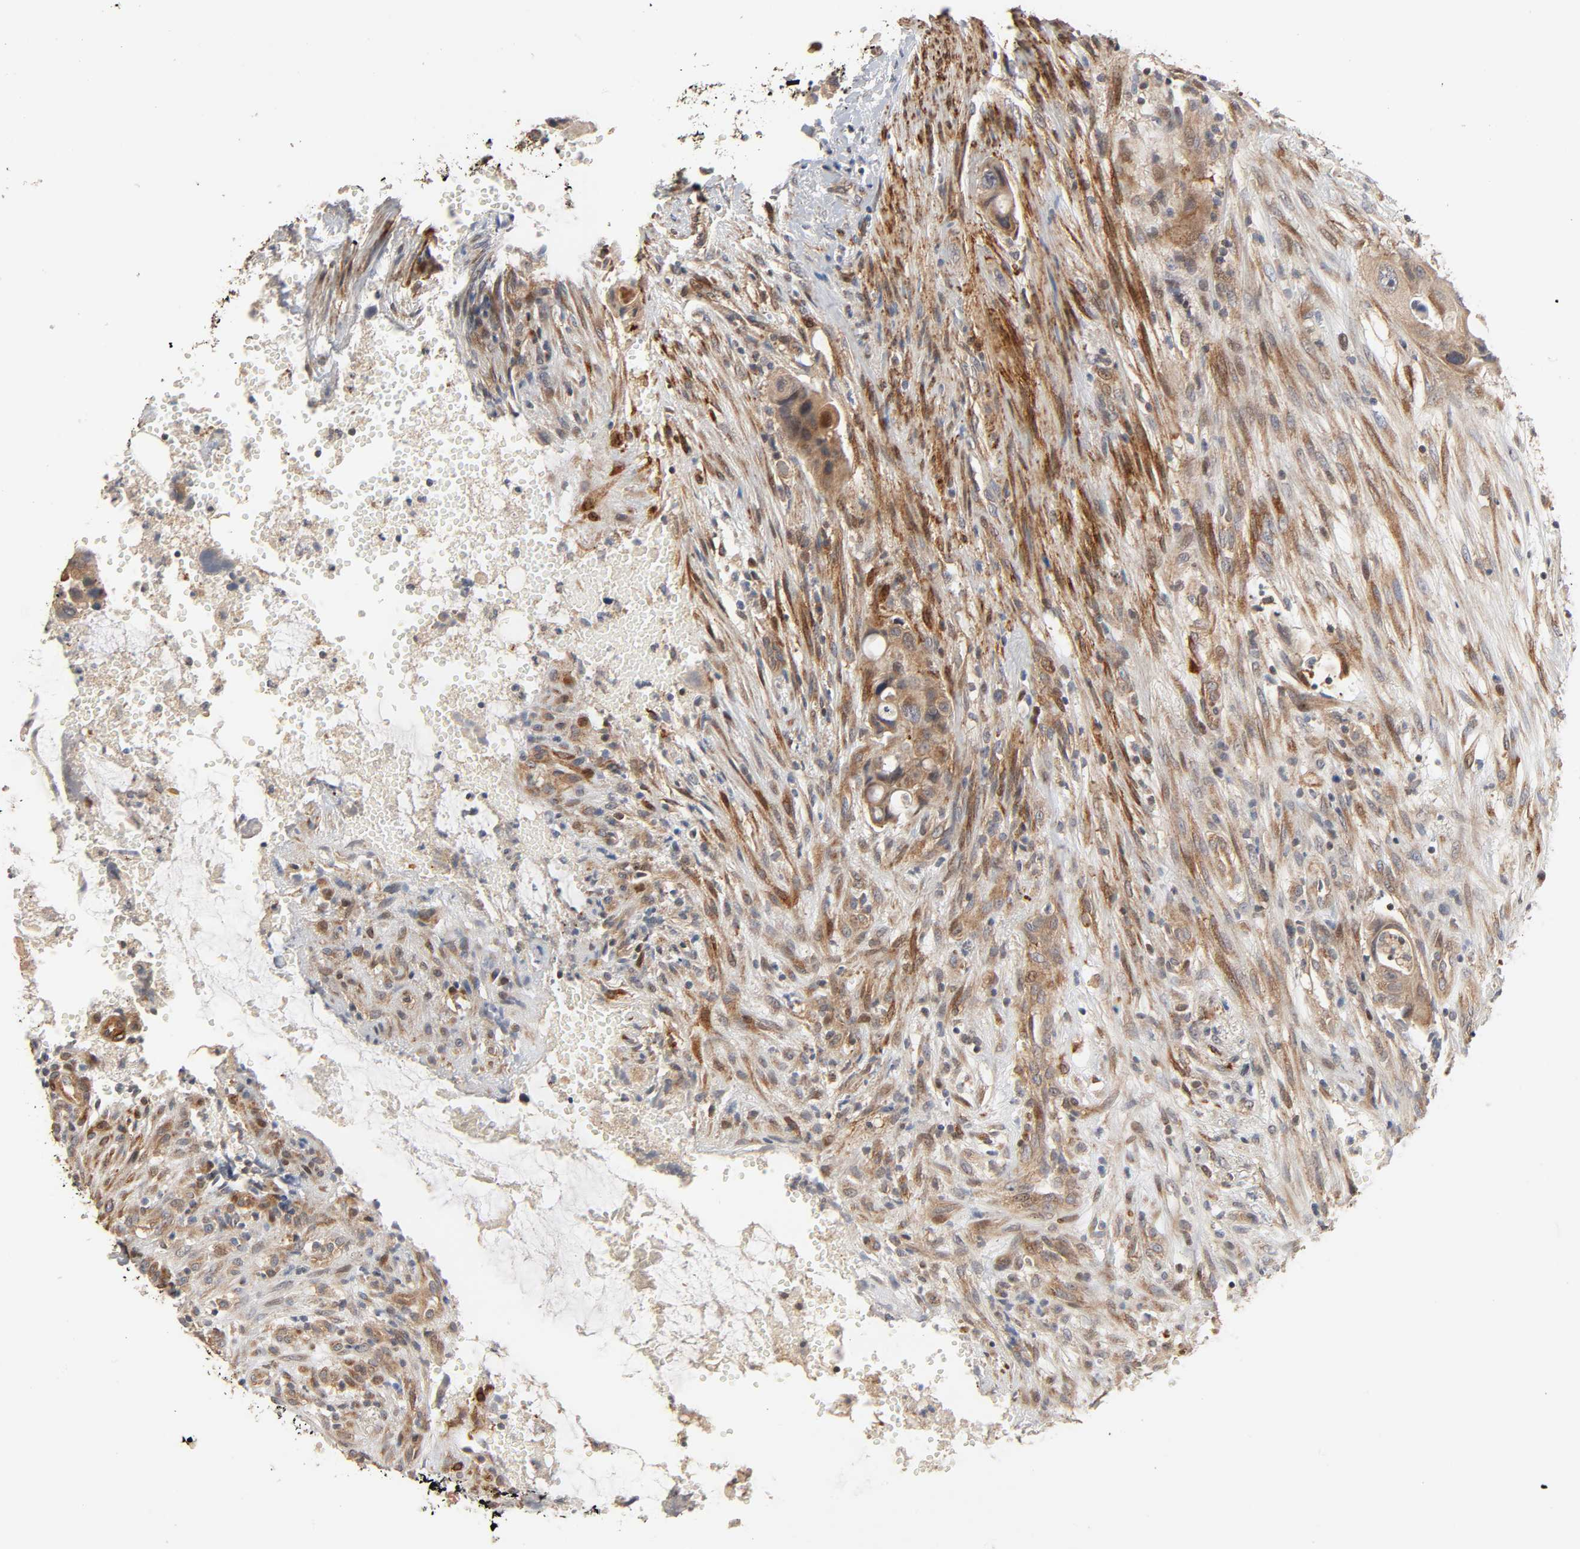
{"staining": {"intensity": "moderate", "quantity": ">75%", "location": "cytoplasmic/membranous"}, "tissue": "colorectal cancer", "cell_type": "Tumor cells", "image_type": "cancer", "snomed": [{"axis": "morphology", "description": "Adenocarcinoma, NOS"}, {"axis": "topography", "description": "Colon"}], "caption": "About >75% of tumor cells in human colorectal adenocarcinoma reveal moderate cytoplasmic/membranous protein expression as visualized by brown immunohistochemical staining.", "gene": "NEMF", "patient": {"sex": "female", "age": 57}}